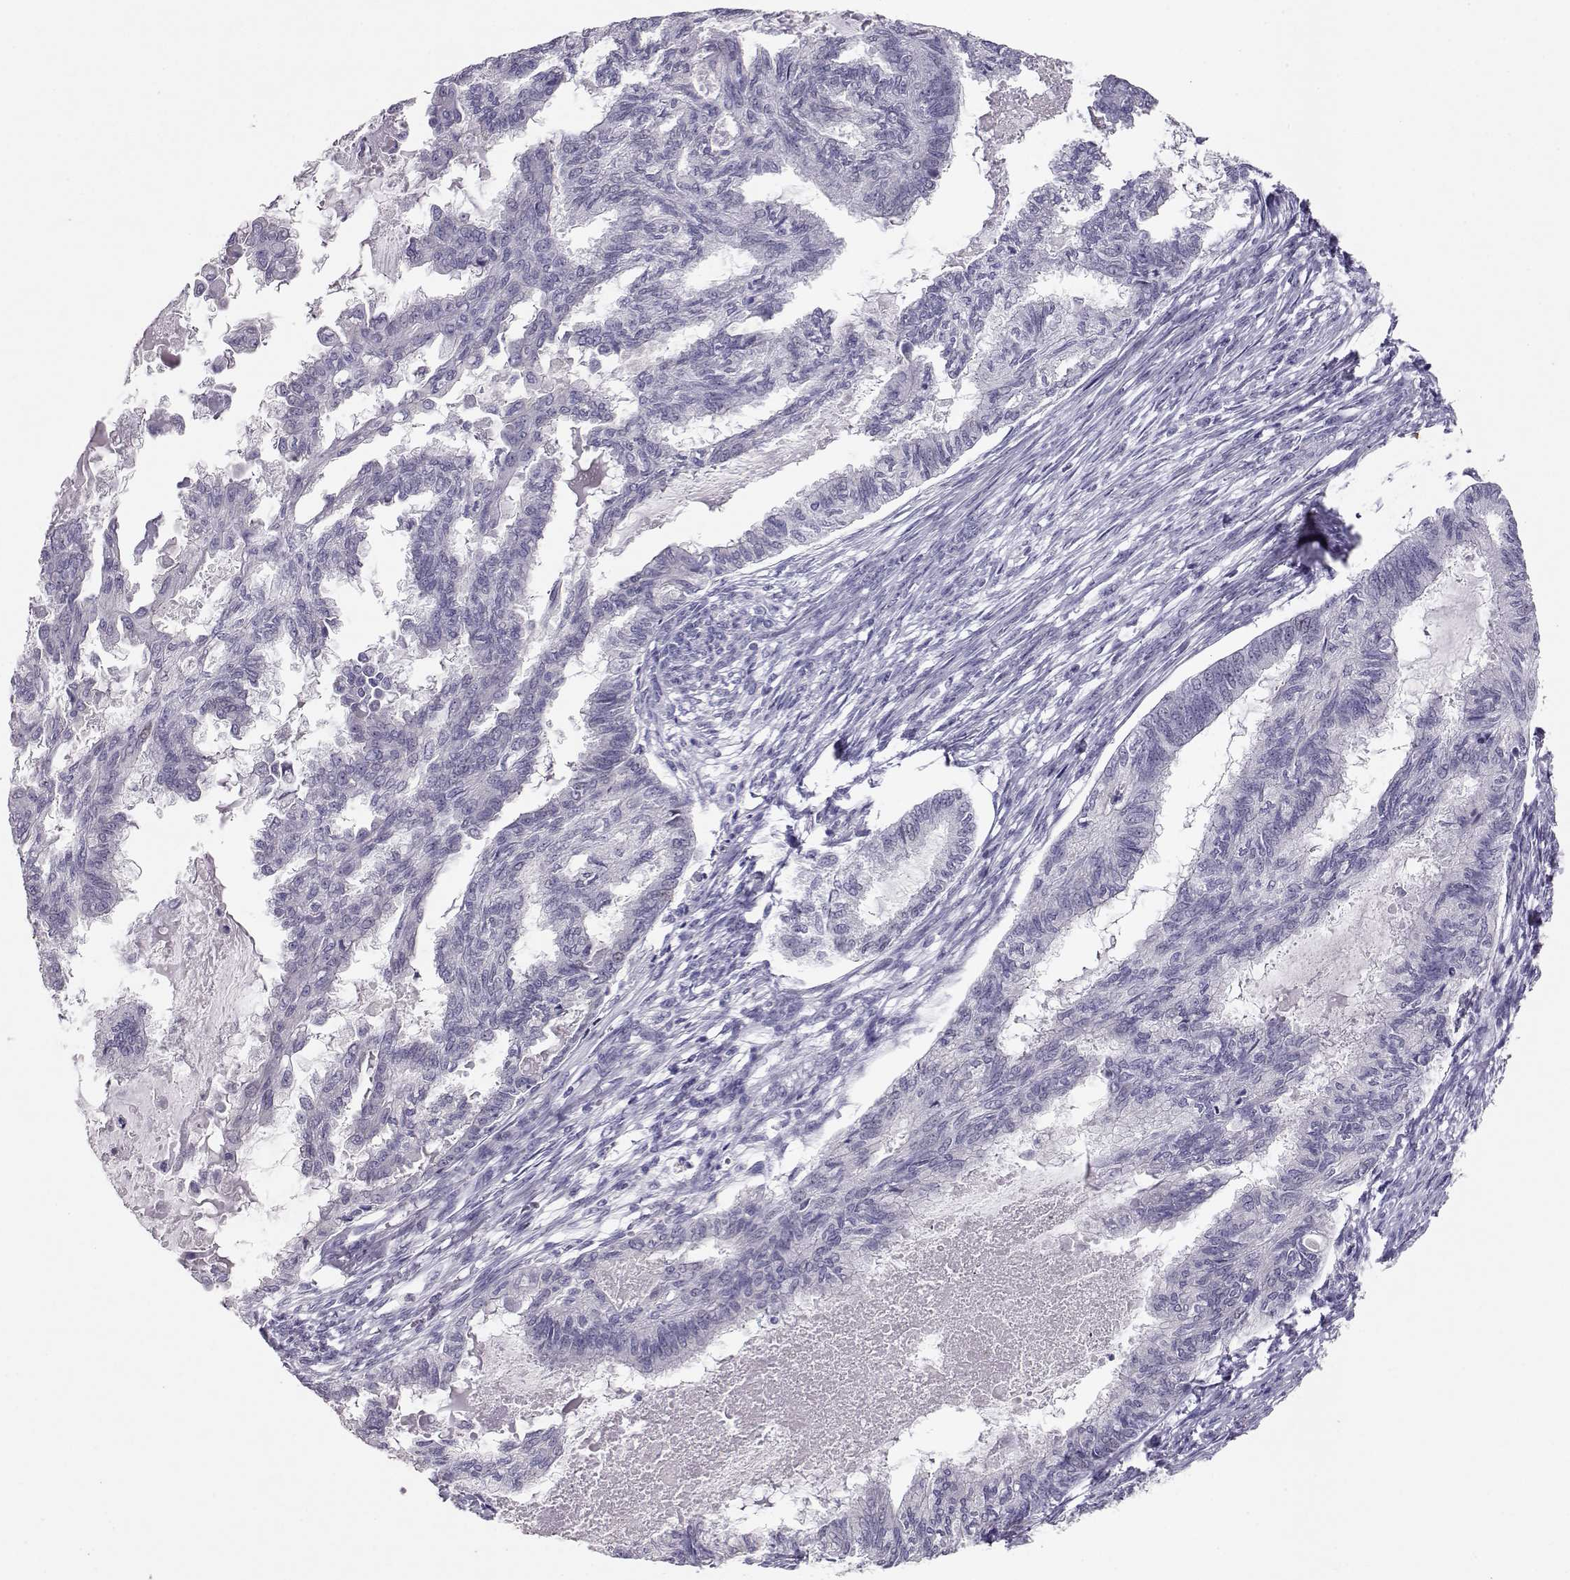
{"staining": {"intensity": "negative", "quantity": "none", "location": "none"}, "tissue": "endometrial cancer", "cell_type": "Tumor cells", "image_type": "cancer", "snomed": [{"axis": "morphology", "description": "Adenocarcinoma, NOS"}, {"axis": "topography", "description": "Endometrium"}], "caption": "Human endometrial cancer (adenocarcinoma) stained for a protein using immunohistochemistry (IHC) shows no expression in tumor cells.", "gene": "RD3", "patient": {"sex": "female", "age": 86}}